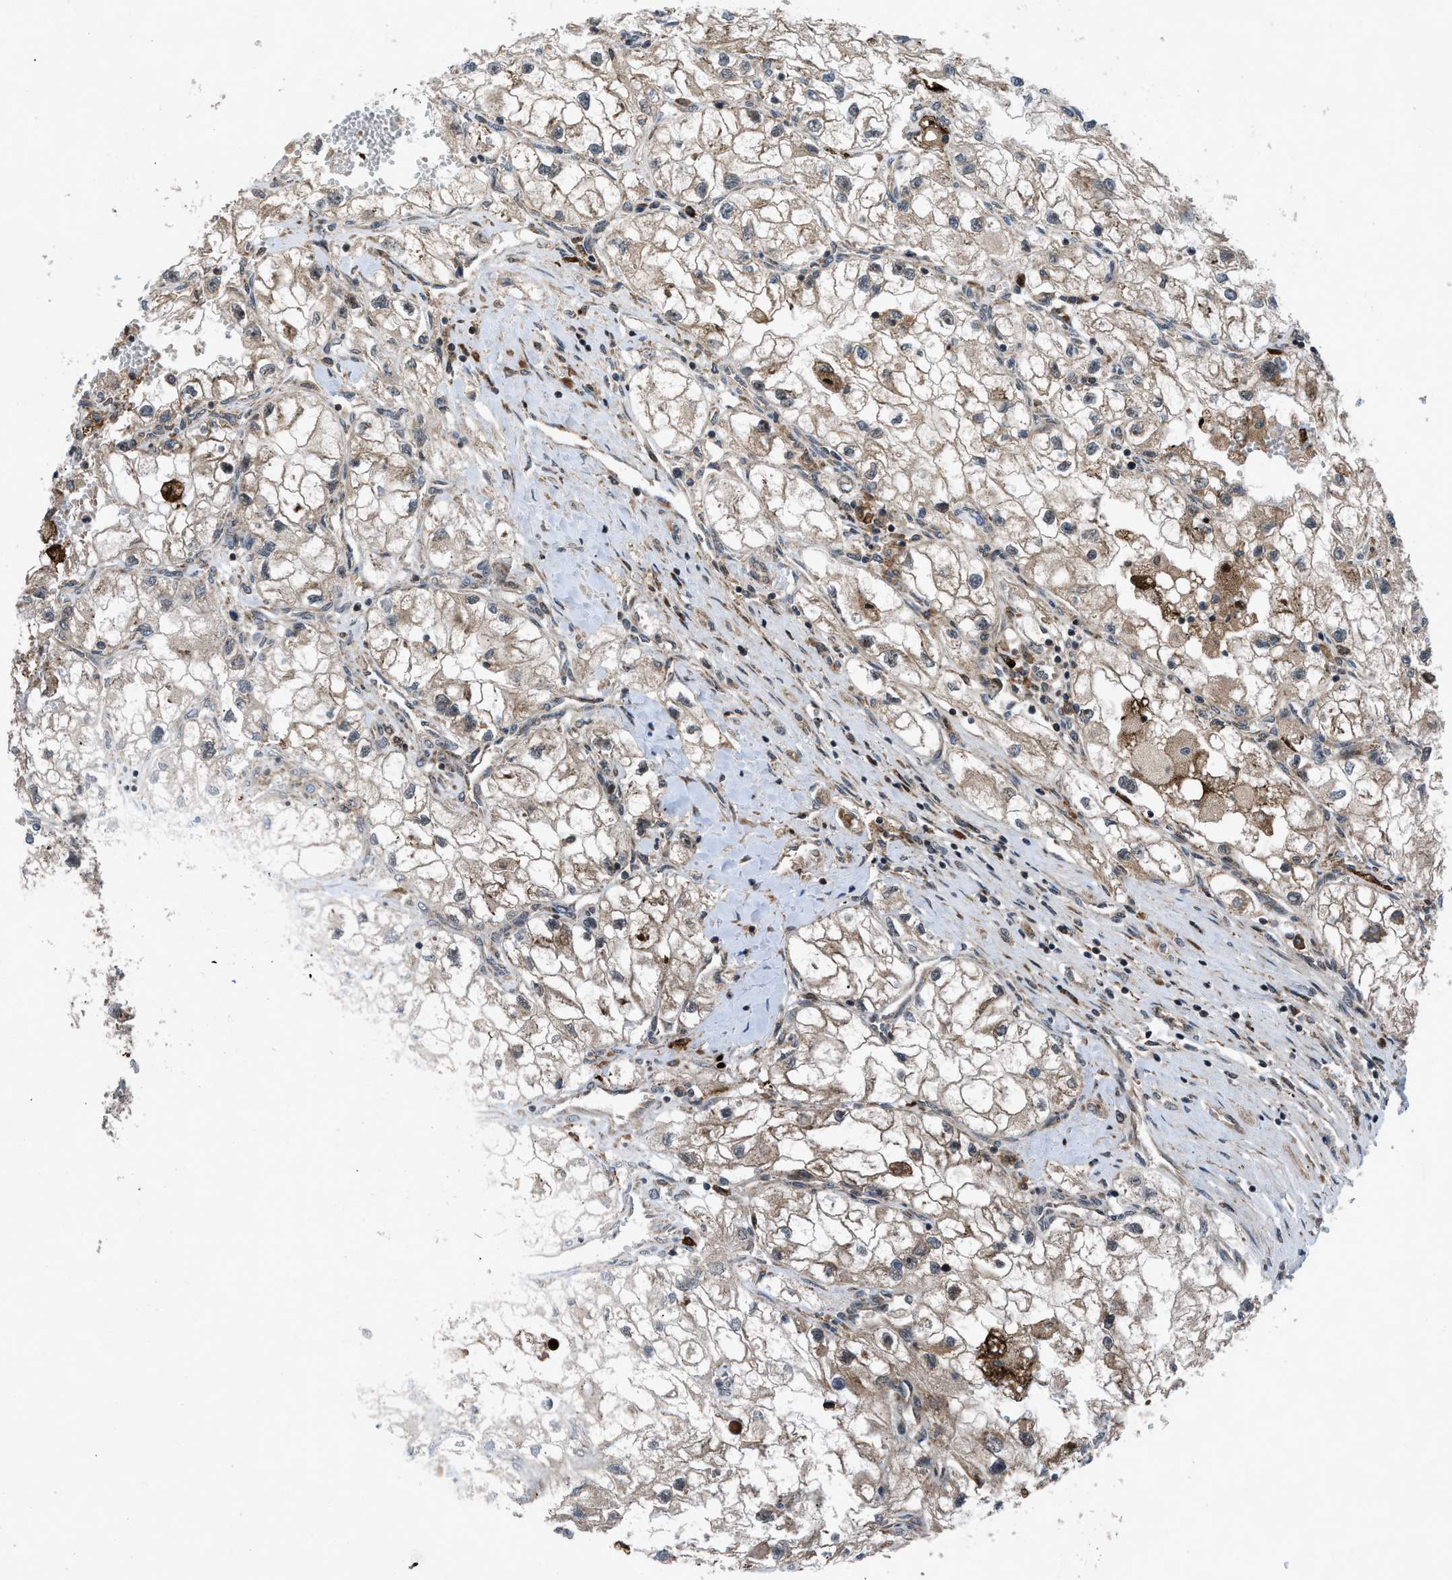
{"staining": {"intensity": "weak", "quantity": "25%-75%", "location": "cytoplasmic/membranous"}, "tissue": "renal cancer", "cell_type": "Tumor cells", "image_type": "cancer", "snomed": [{"axis": "morphology", "description": "Adenocarcinoma, NOS"}, {"axis": "topography", "description": "Kidney"}], "caption": "Immunohistochemistry (IHC) staining of renal cancer (adenocarcinoma), which shows low levels of weak cytoplasmic/membranous expression in approximately 25%-75% of tumor cells indicating weak cytoplasmic/membranous protein staining. The staining was performed using DAB (3,3'-diaminobenzidine) (brown) for protein detection and nuclei were counterstained in hematoxylin (blue).", "gene": "AP3M2", "patient": {"sex": "female", "age": 70}}